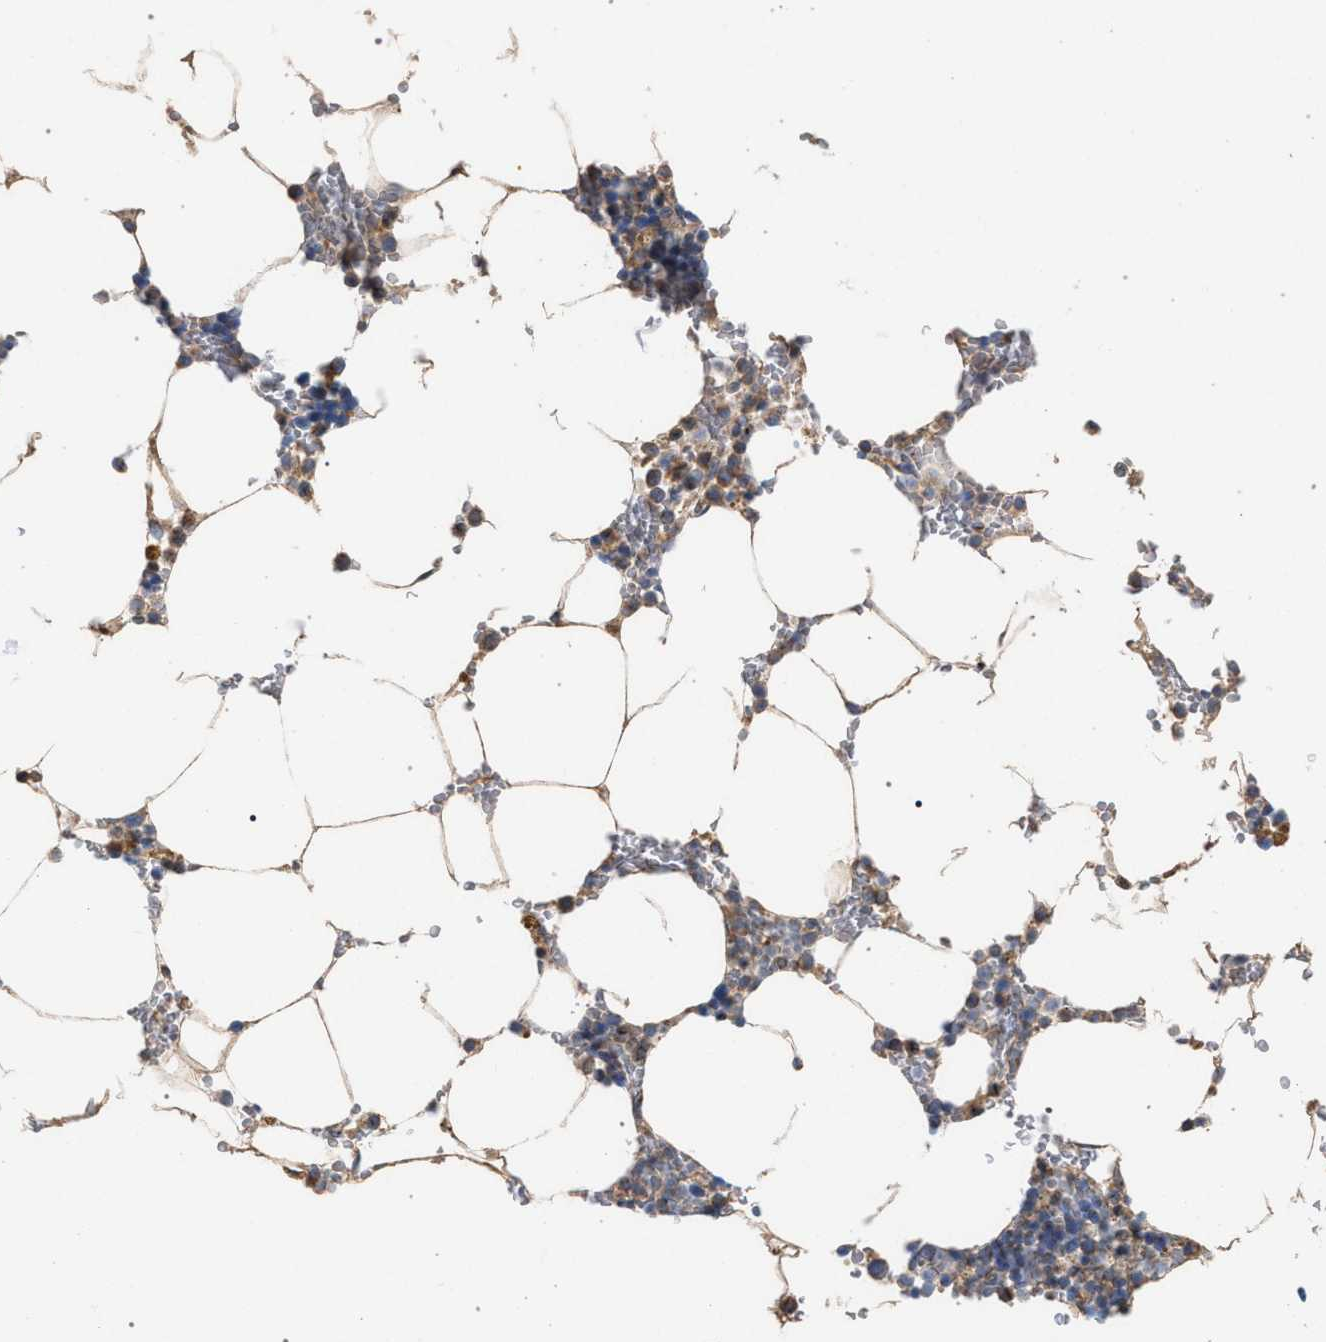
{"staining": {"intensity": "moderate", "quantity": "<25%", "location": "cytoplasmic/membranous"}, "tissue": "bone marrow", "cell_type": "Hematopoietic cells", "image_type": "normal", "snomed": [{"axis": "morphology", "description": "Normal tissue, NOS"}, {"axis": "topography", "description": "Bone marrow"}], "caption": "Immunohistochemistry image of normal bone marrow stained for a protein (brown), which exhibits low levels of moderate cytoplasmic/membranous staining in about <25% of hematopoietic cells.", "gene": "VPS13A", "patient": {"sex": "male", "age": 70}}